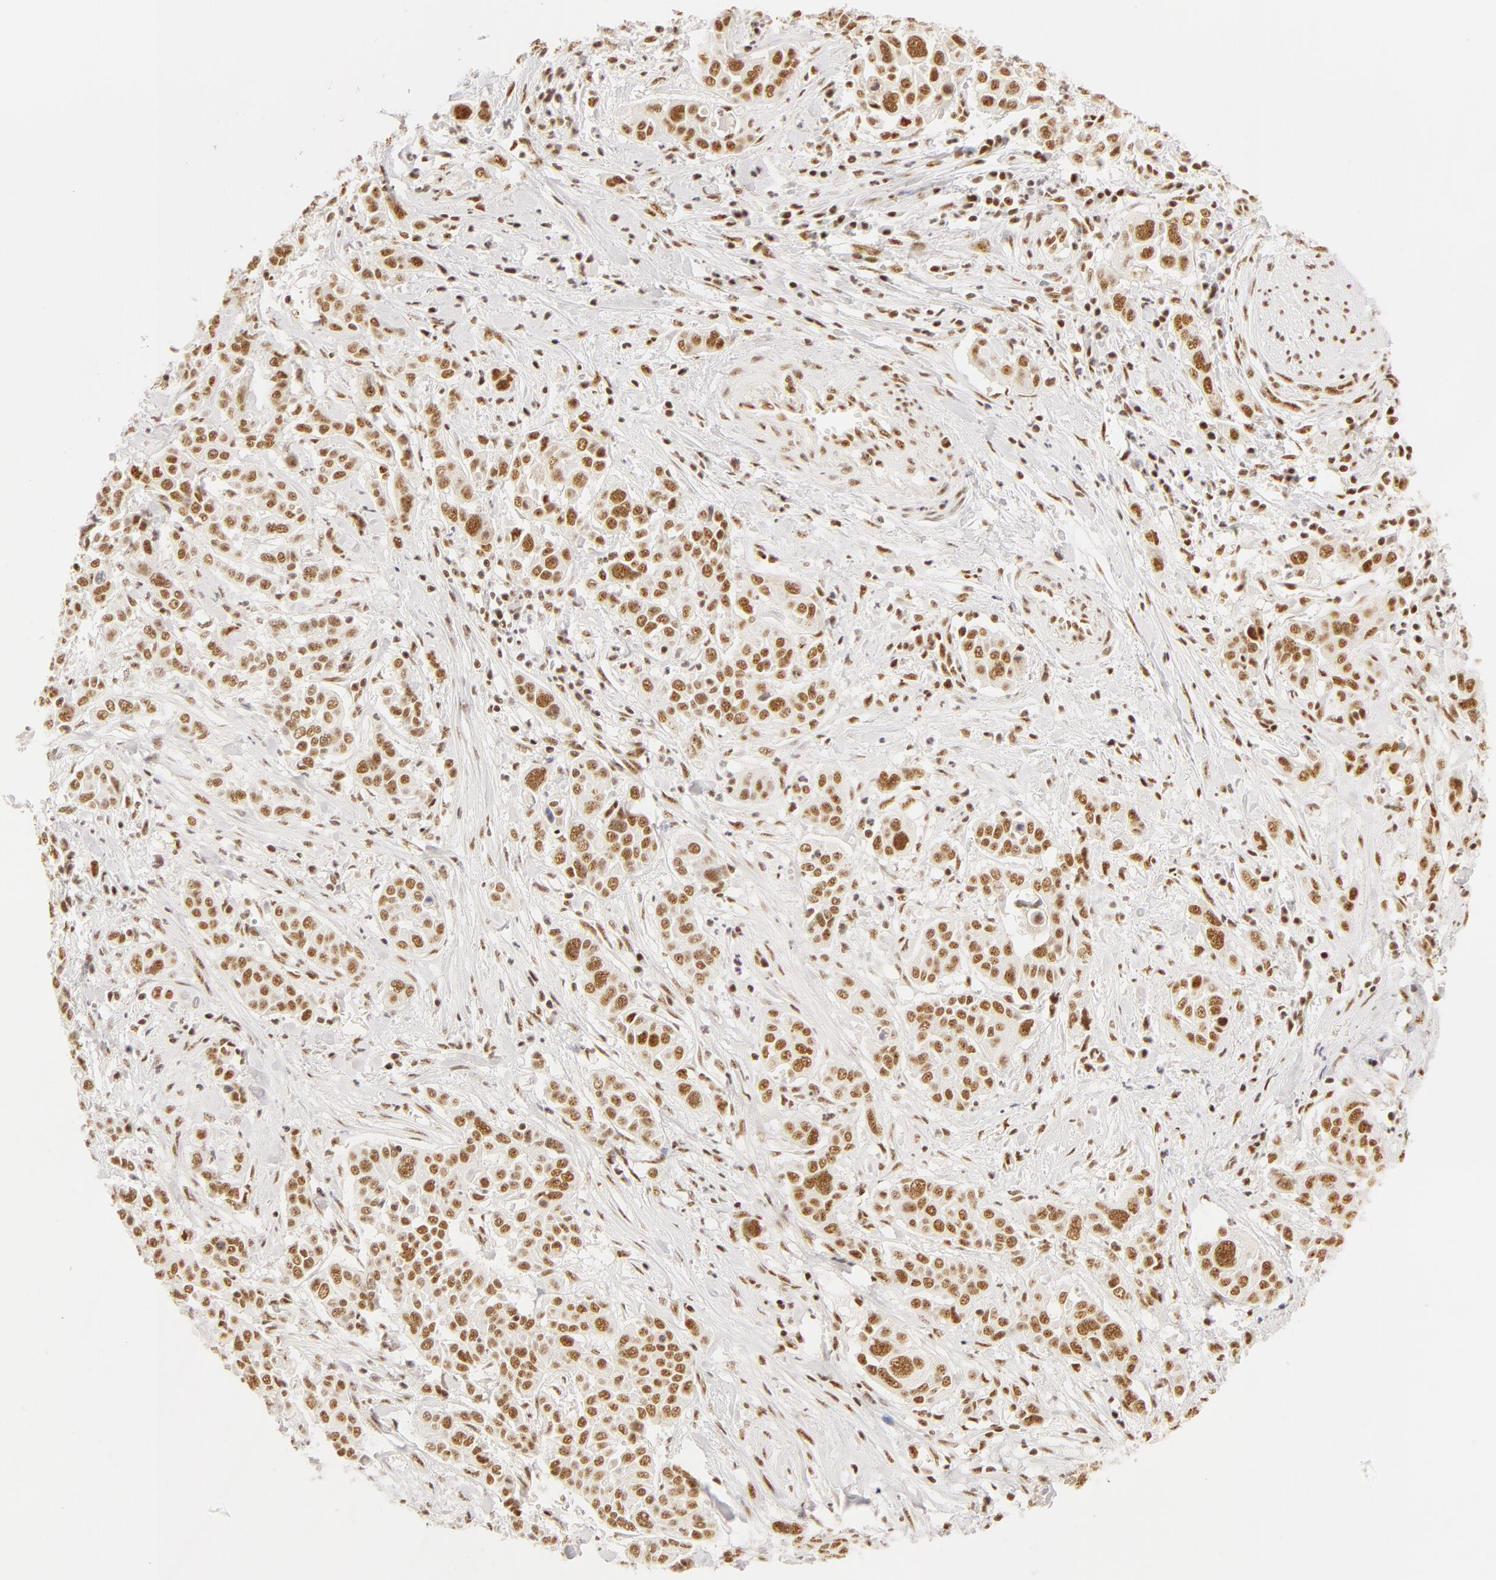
{"staining": {"intensity": "weak", "quantity": ">75%", "location": "nuclear"}, "tissue": "pancreatic cancer", "cell_type": "Tumor cells", "image_type": "cancer", "snomed": [{"axis": "morphology", "description": "Adenocarcinoma, NOS"}, {"axis": "topography", "description": "Pancreas"}], "caption": "Human pancreatic cancer stained for a protein (brown) demonstrates weak nuclear positive staining in about >75% of tumor cells.", "gene": "RBM39", "patient": {"sex": "female", "age": 52}}